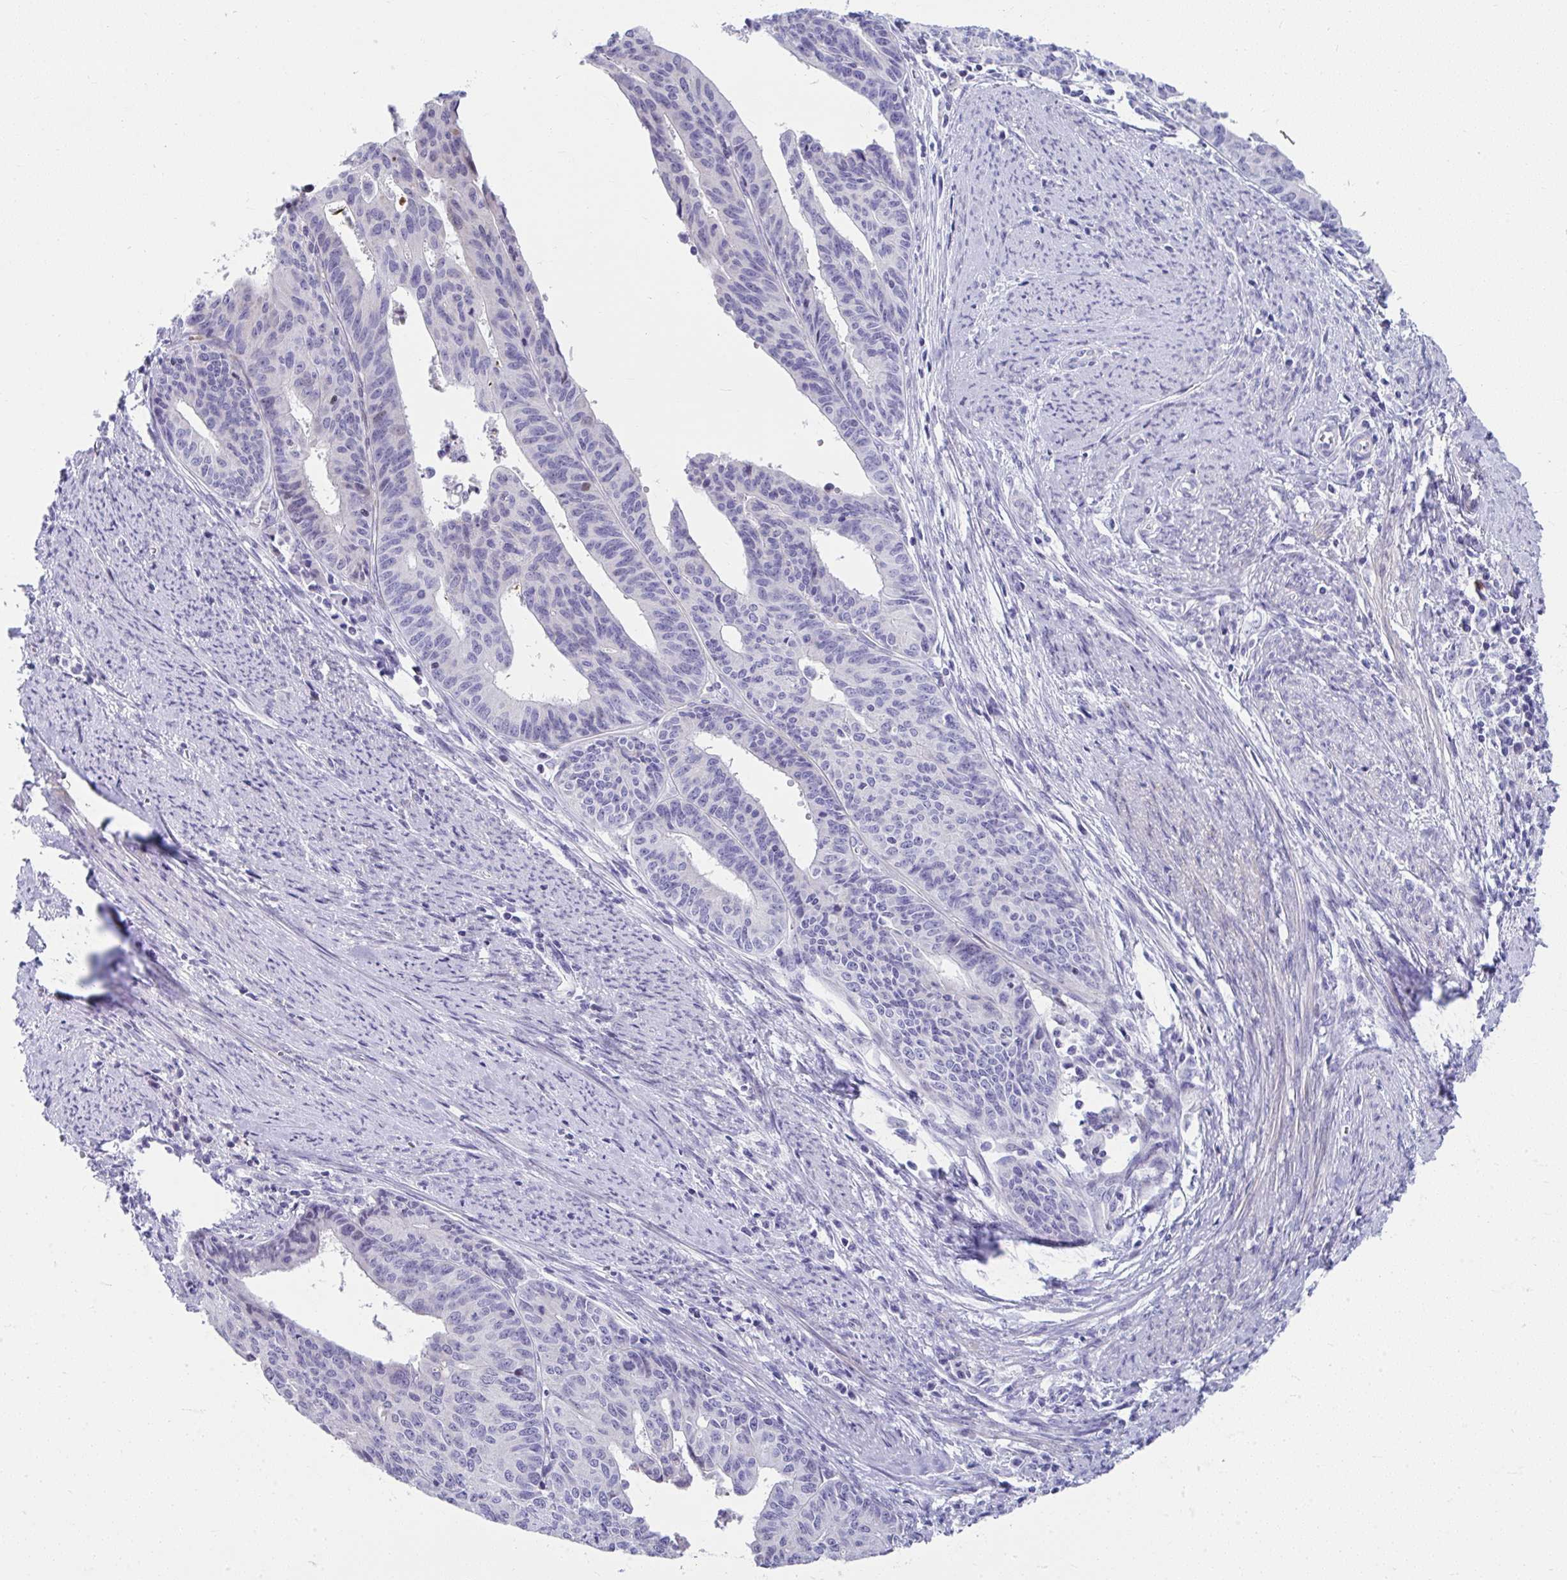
{"staining": {"intensity": "weak", "quantity": "<25%", "location": "nuclear"}, "tissue": "endometrial cancer", "cell_type": "Tumor cells", "image_type": "cancer", "snomed": [{"axis": "morphology", "description": "Adenocarcinoma, NOS"}, {"axis": "topography", "description": "Endometrium"}], "caption": "Photomicrograph shows no significant protein positivity in tumor cells of endometrial cancer.", "gene": "ISL1", "patient": {"sex": "female", "age": 65}}